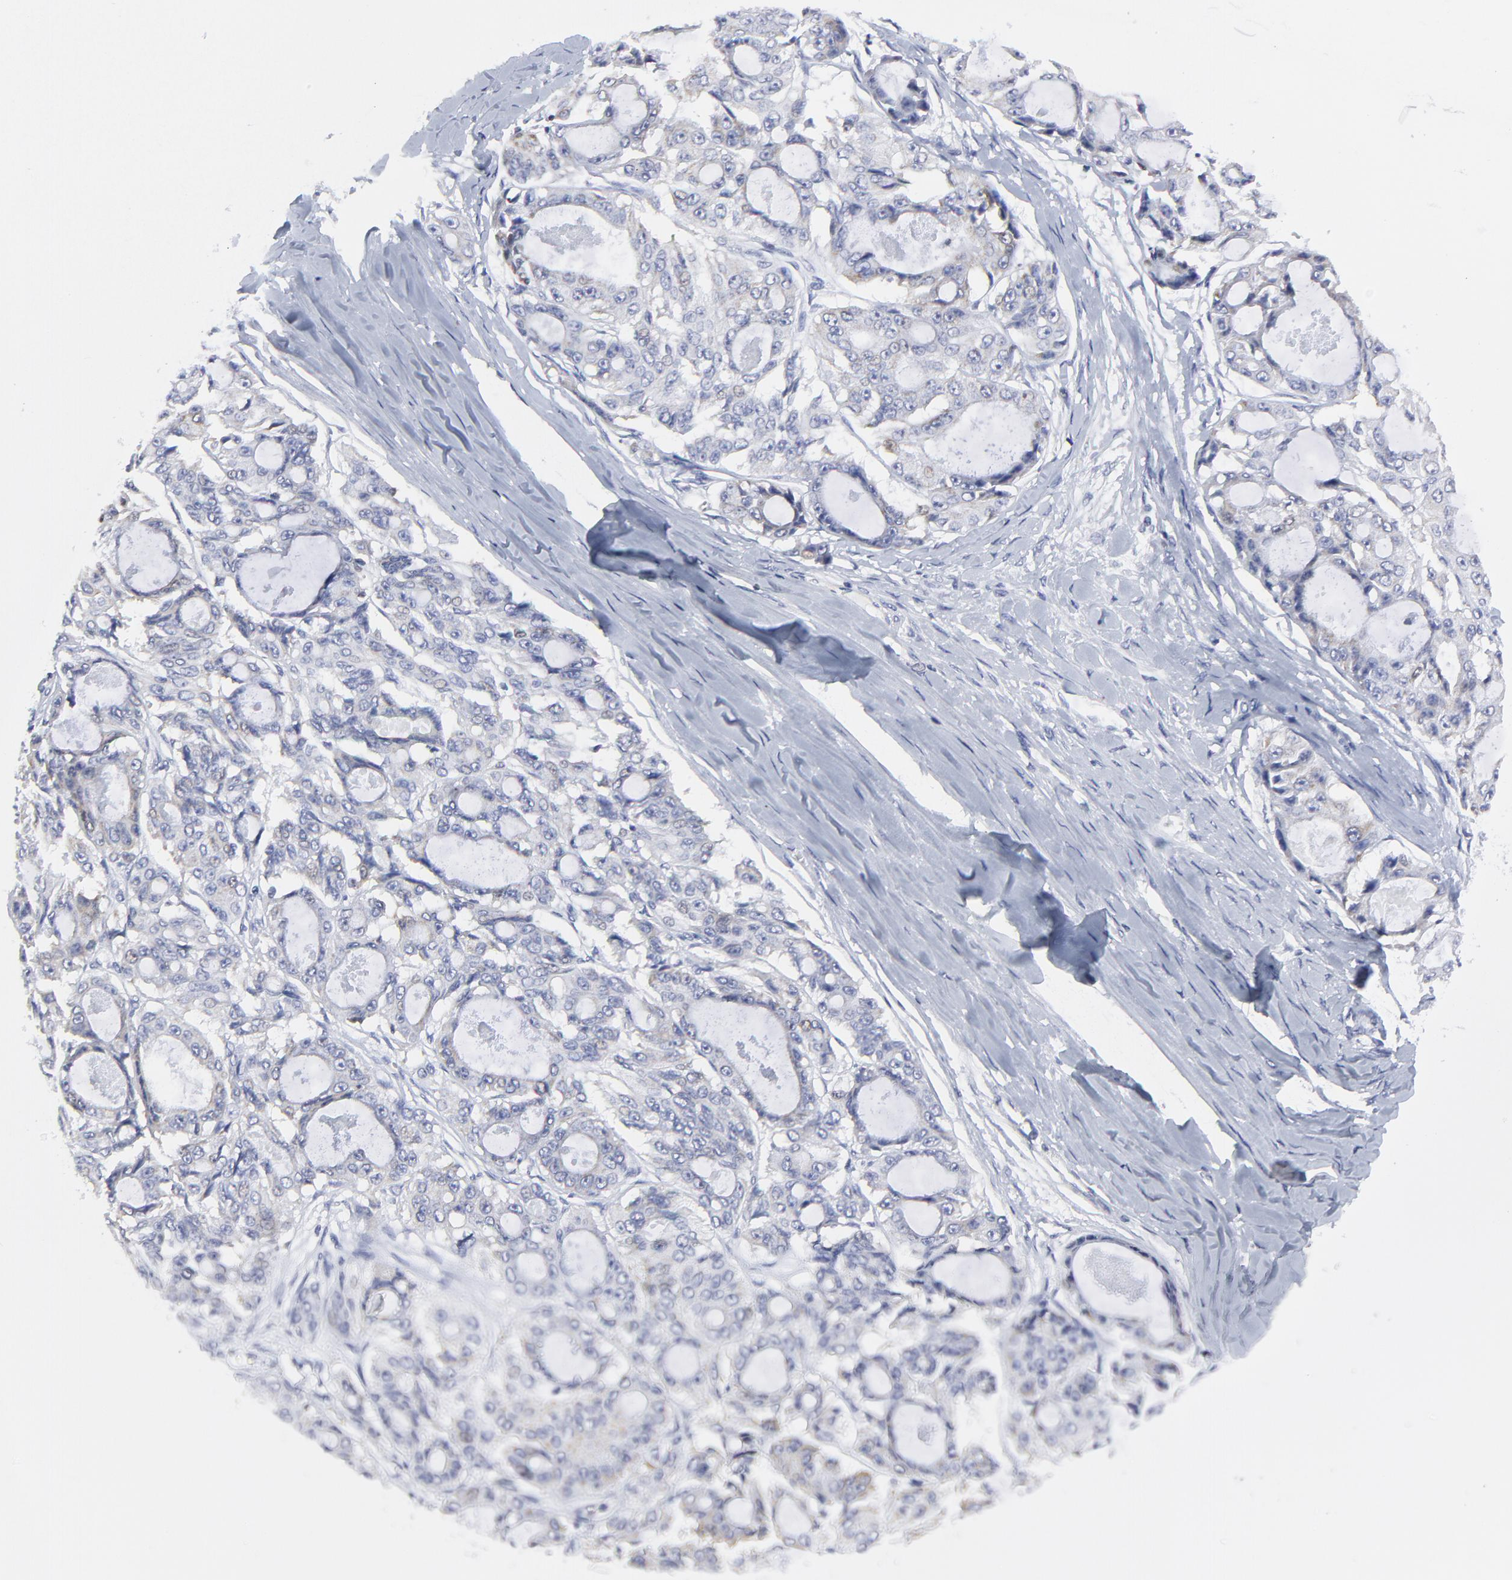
{"staining": {"intensity": "weak", "quantity": "<25%", "location": "cytoplasmic/membranous"}, "tissue": "ovarian cancer", "cell_type": "Tumor cells", "image_type": "cancer", "snomed": [{"axis": "morphology", "description": "Carcinoma, endometroid"}, {"axis": "topography", "description": "Ovary"}], "caption": "Tumor cells are negative for protein expression in human ovarian endometroid carcinoma.", "gene": "NCAPH", "patient": {"sex": "female", "age": 61}}